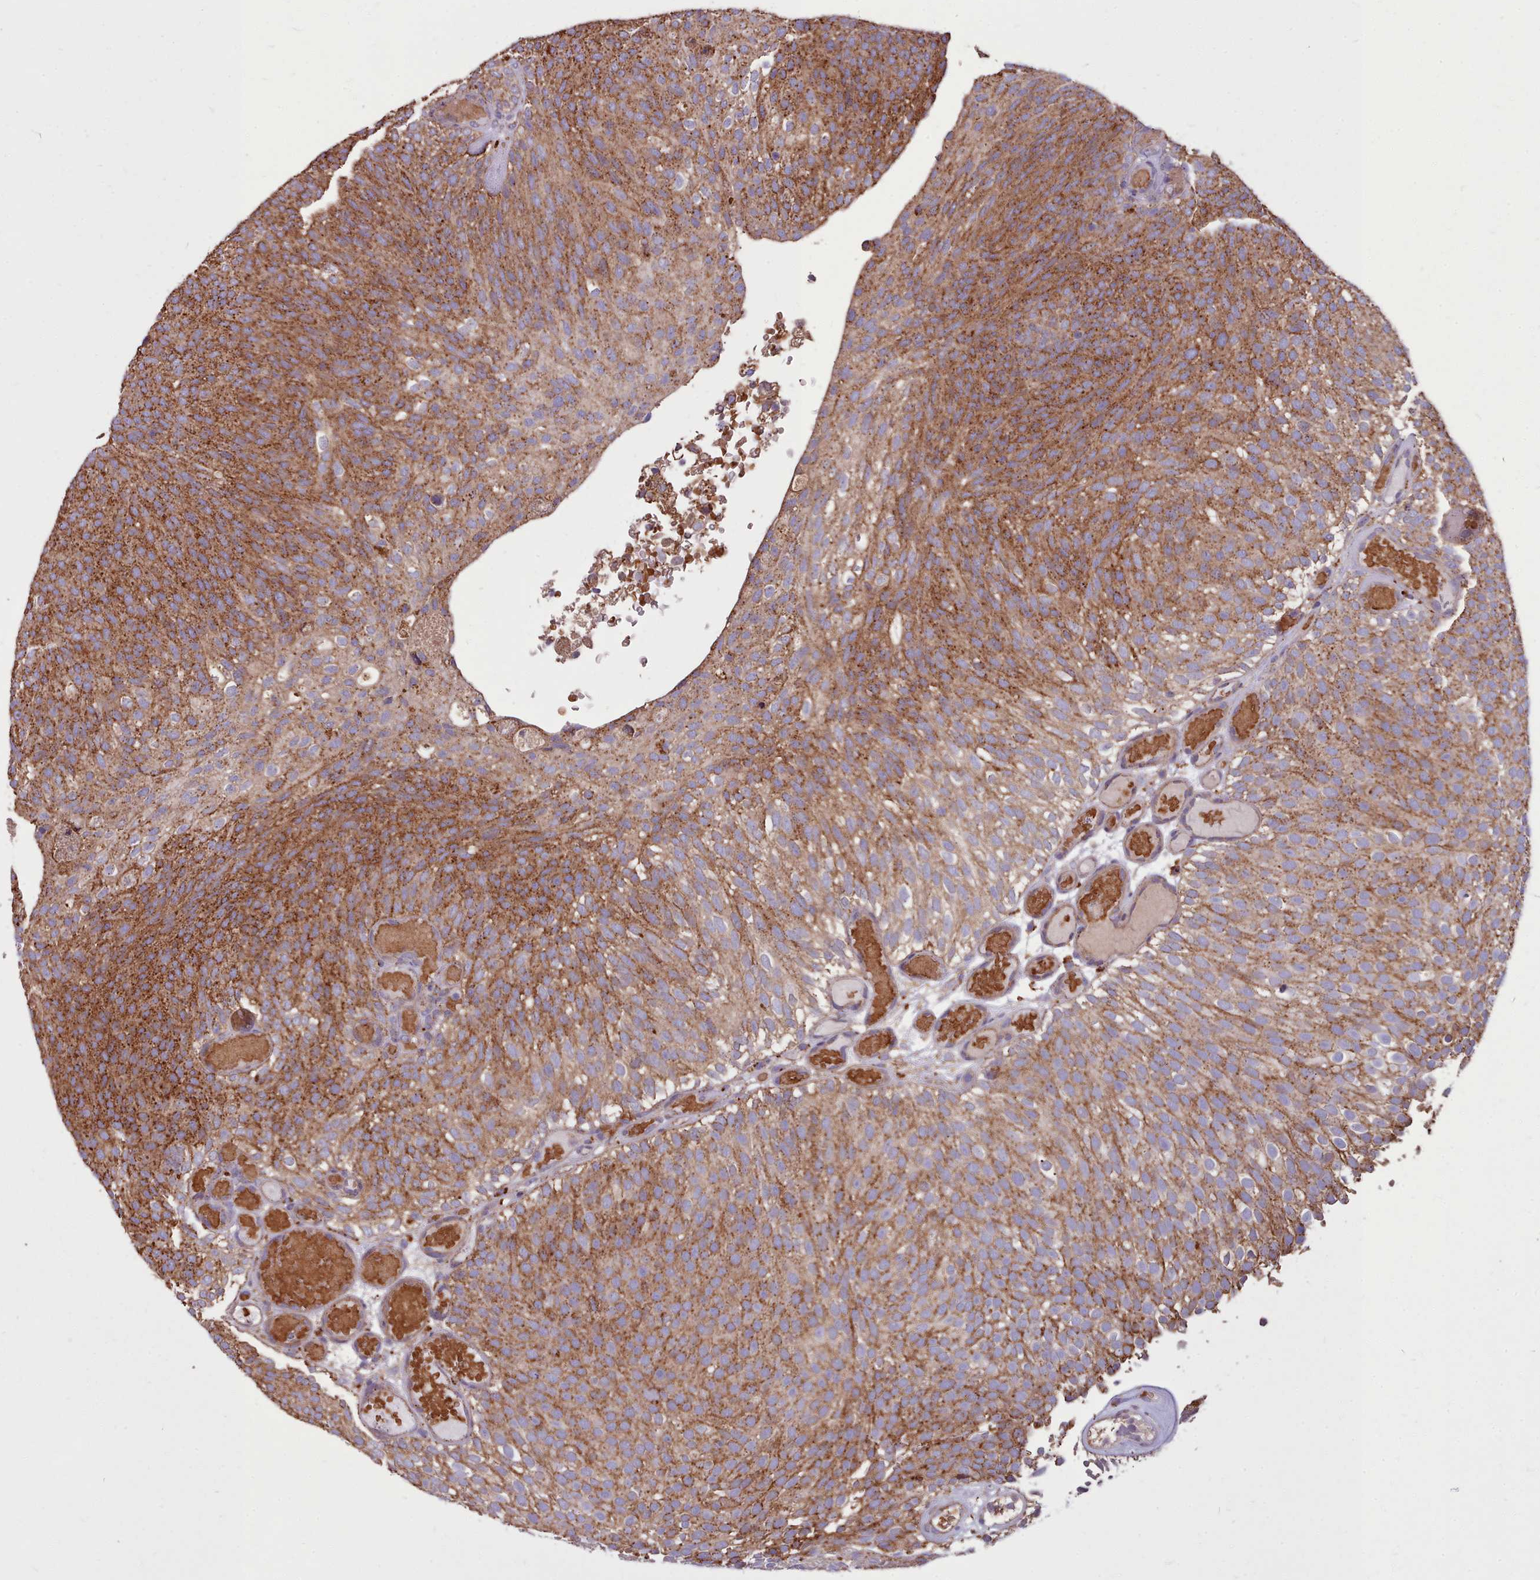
{"staining": {"intensity": "strong", "quantity": ">75%", "location": "cytoplasmic/membranous"}, "tissue": "urothelial cancer", "cell_type": "Tumor cells", "image_type": "cancer", "snomed": [{"axis": "morphology", "description": "Urothelial carcinoma, Low grade"}, {"axis": "topography", "description": "Urinary bladder"}], "caption": "The immunohistochemical stain labels strong cytoplasmic/membranous expression in tumor cells of urothelial carcinoma (low-grade) tissue.", "gene": "PACSIN3", "patient": {"sex": "male", "age": 78}}